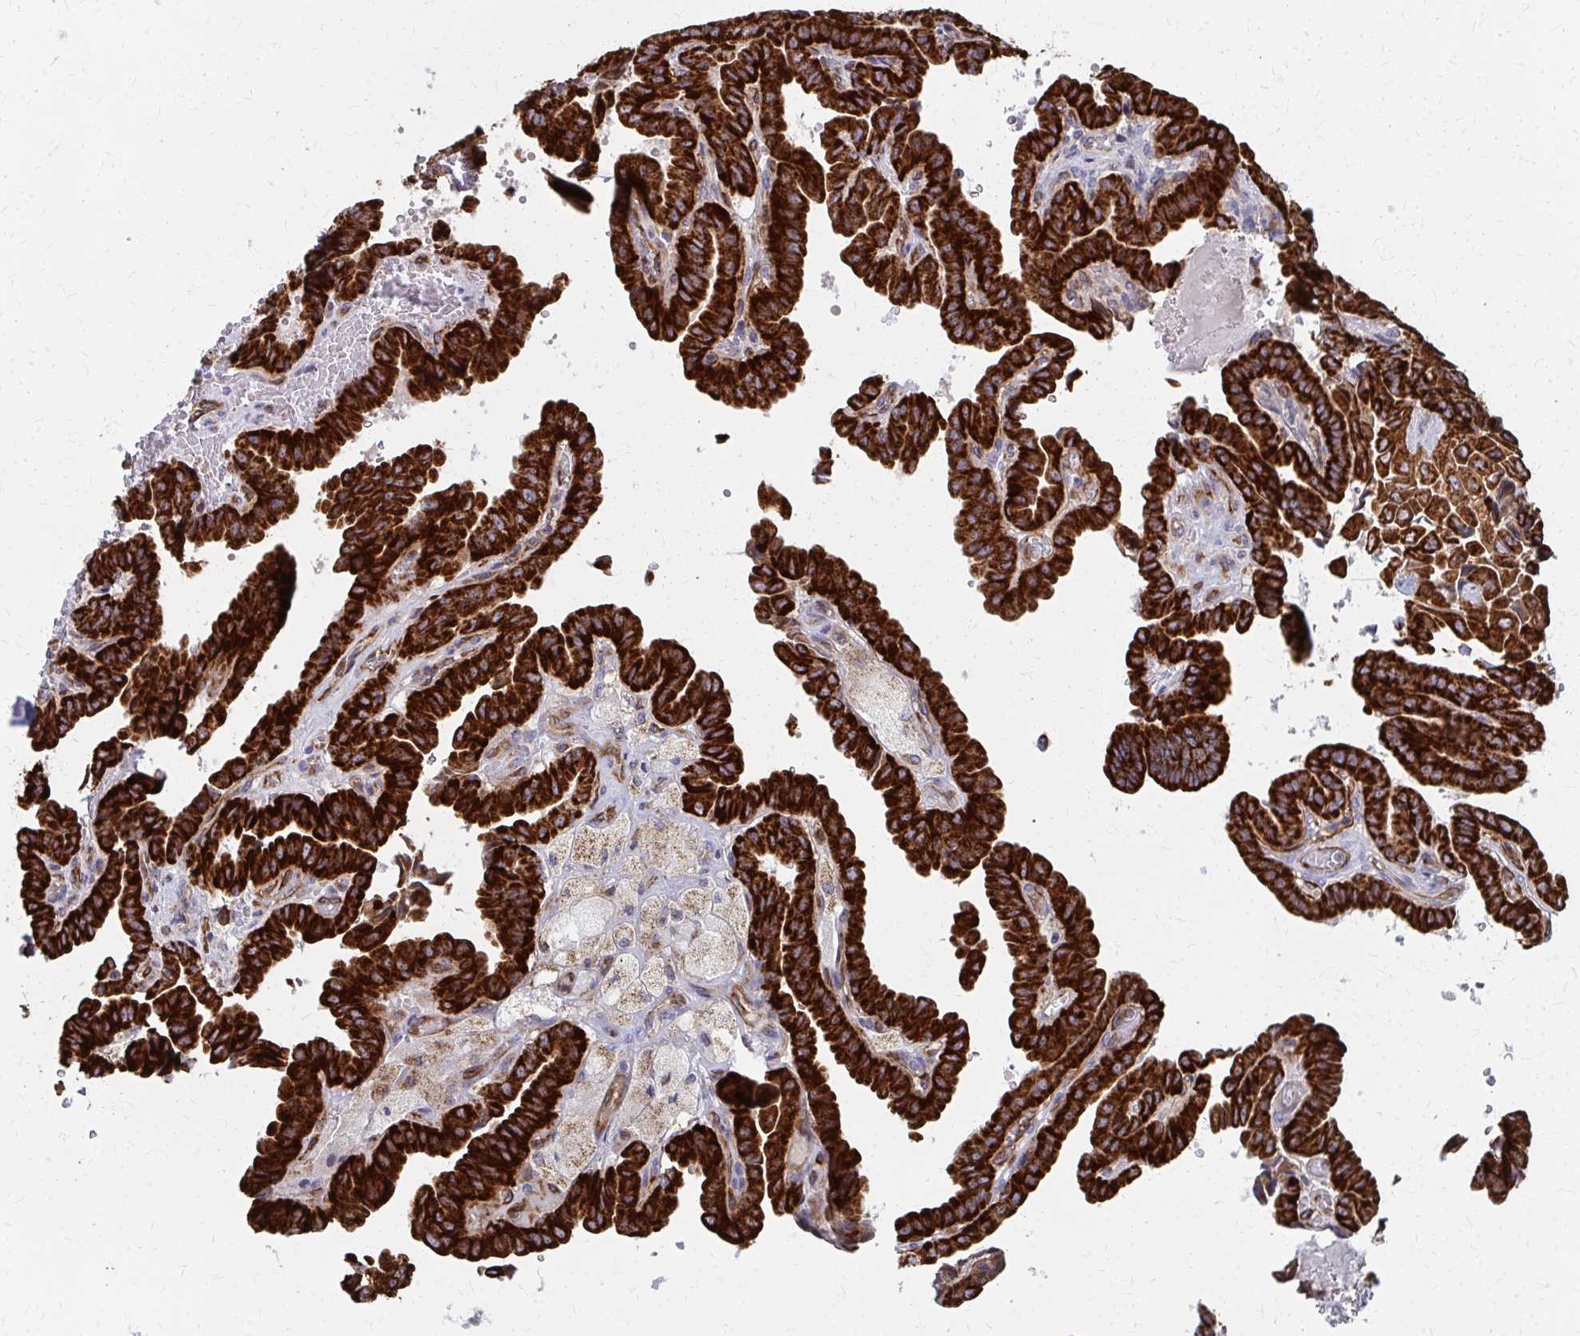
{"staining": {"intensity": "strong", "quantity": ">75%", "location": "cytoplasmic/membranous"}, "tissue": "thyroid cancer", "cell_type": "Tumor cells", "image_type": "cancer", "snomed": [{"axis": "morphology", "description": "Papillary adenocarcinoma, NOS"}, {"axis": "topography", "description": "Thyroid gland"}], "caption": "Thyroid cancer stained with a protein marker reveals strong staining in tumor cells.", "gene": "FAHD1", "patient": {"sex": "male", "age": 87}}